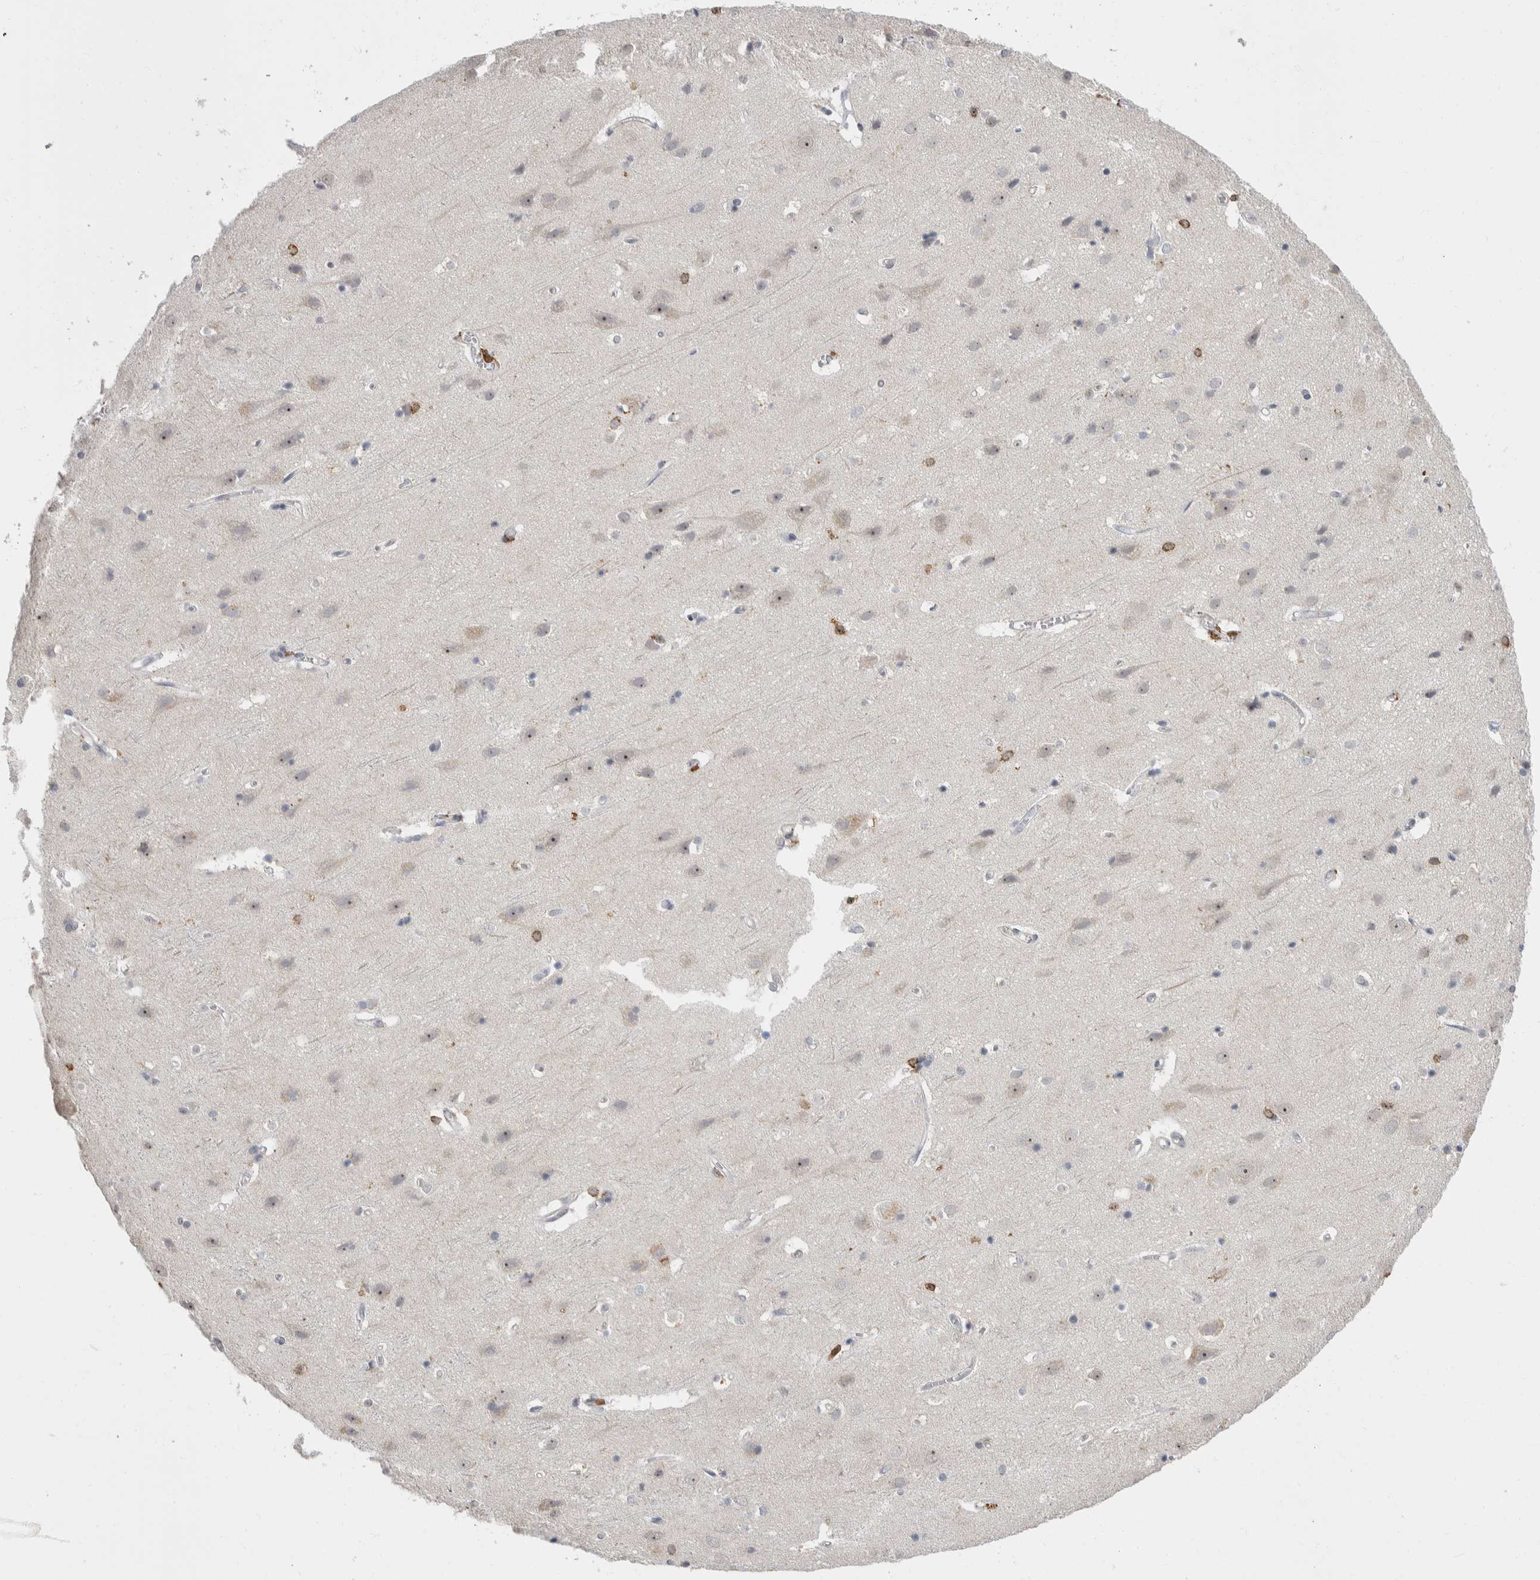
{"staining": {"intensity": "negative", "quantity": "none", "location": "none"}, "tissue": "cerebral cortex", "cell_type": "Endothelial cells", "image_type": "normal", "snomed": [{"axis": "morphology", "description": "Normal tissue, NOS"}, {"axis": "topography", "description": "Cerebral cortex"}], "caption": "Immunohistochemistry image of unremarkable cerebral cortex: human cerebral cortex stained with DAB reveals no significant protein staining in endothelial cells. Brightfield microscopy of immunohistochemistry (IHC) stained with DAB (brown) and hematoxylin (blue), captured at high magnification.", "gene": "CEP295NL", "patient": {"sex": "male", "age": 54}}